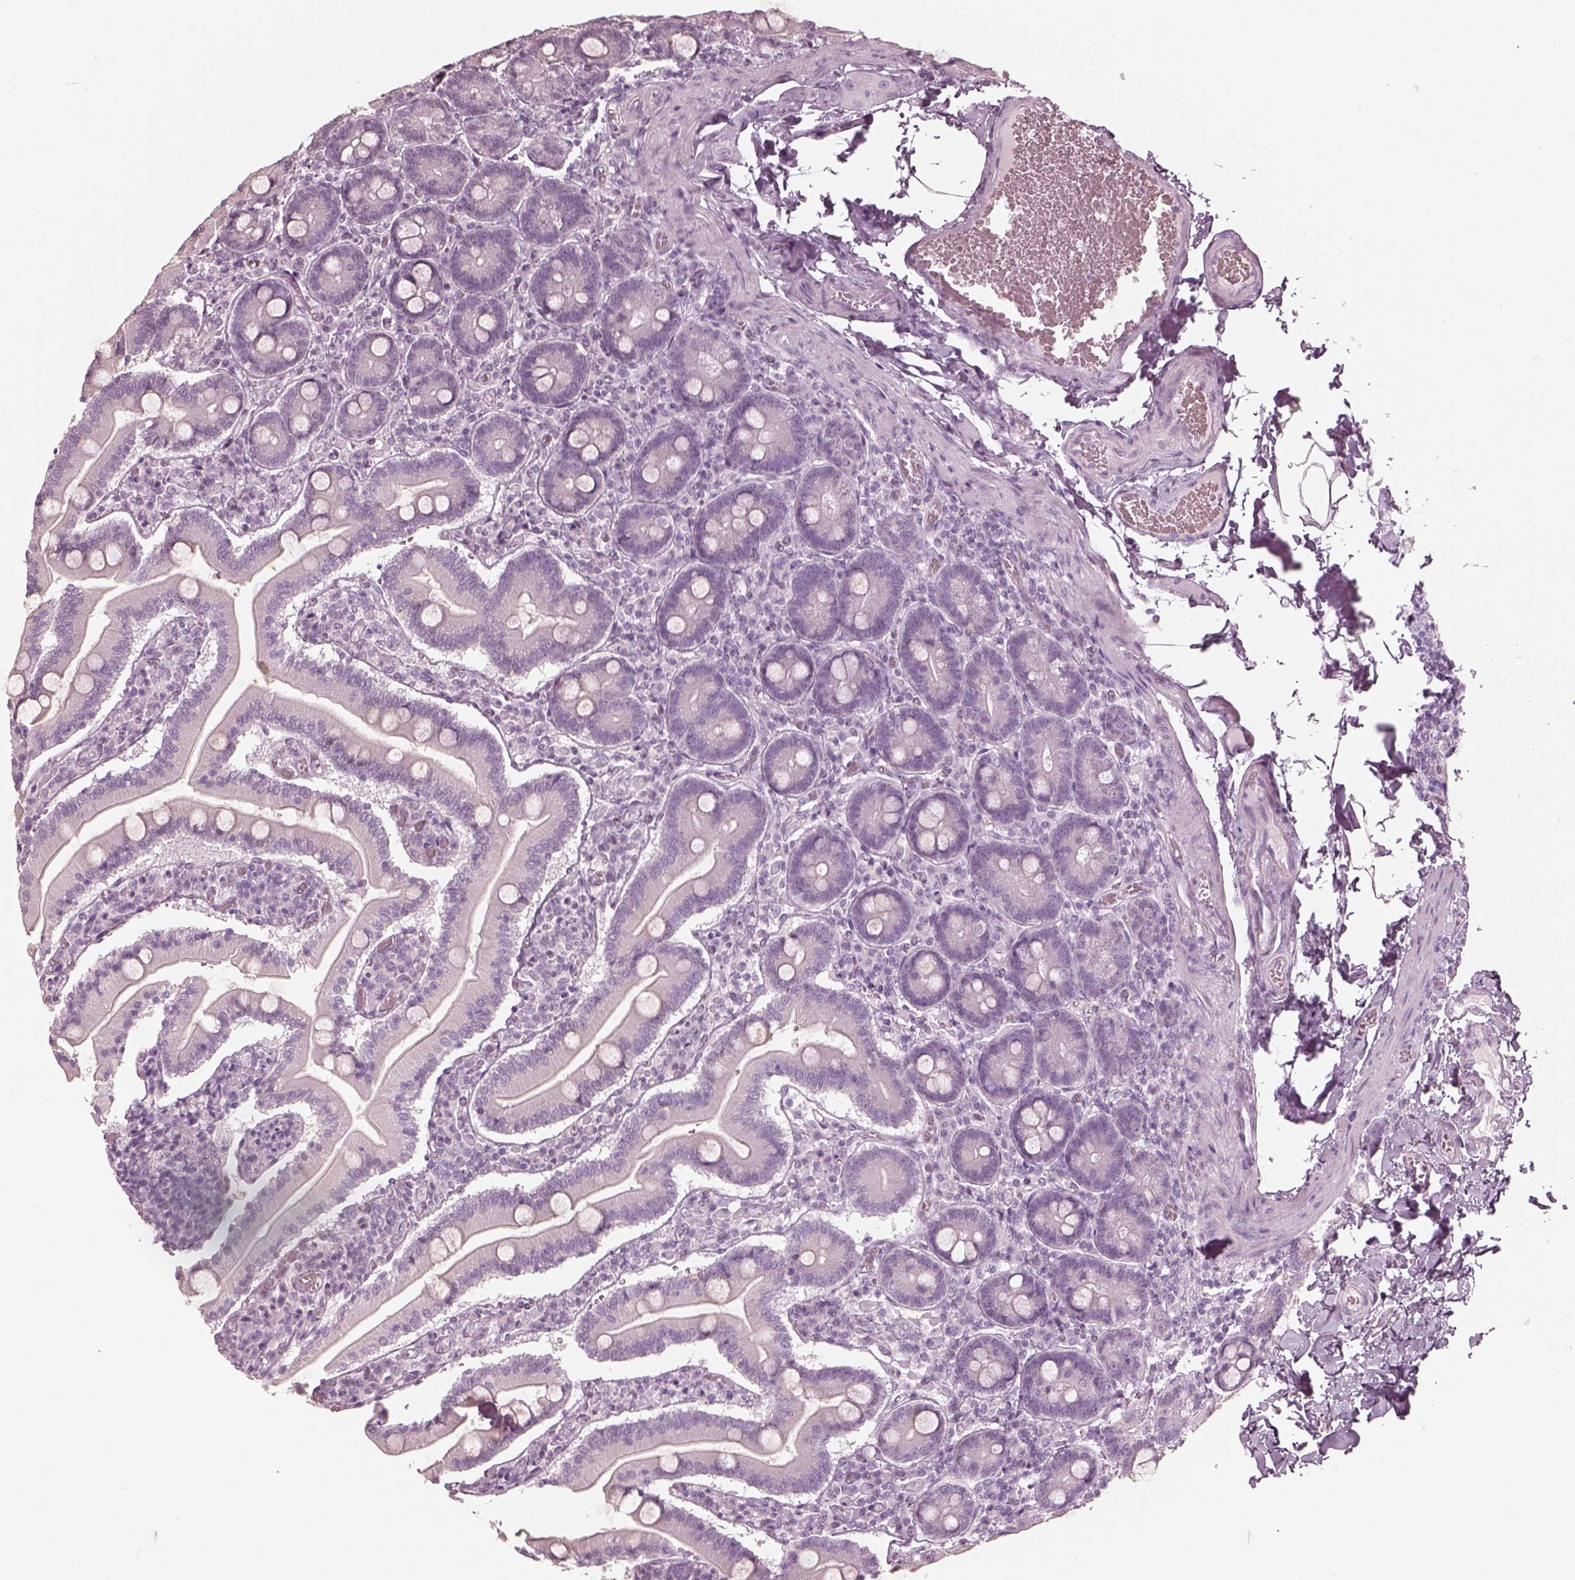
{"staining": {"intensity": "negative", "quantity": "none", "location": "none"}, "tissue": "small intestine", "cell_type": "Glandular cells", "image_type": "normal", "snomed": [{"axis": "morphology", "description": "Normal tissue, NOS"}, {"axis": "topography", "description": "Small intestine"}], "caption": "The immunohistochemistry micrograph has no significant expression in glandular cells of small intestine.", "gene": "KRTAP24", "patient": {"sex": "male", "age": 37}}